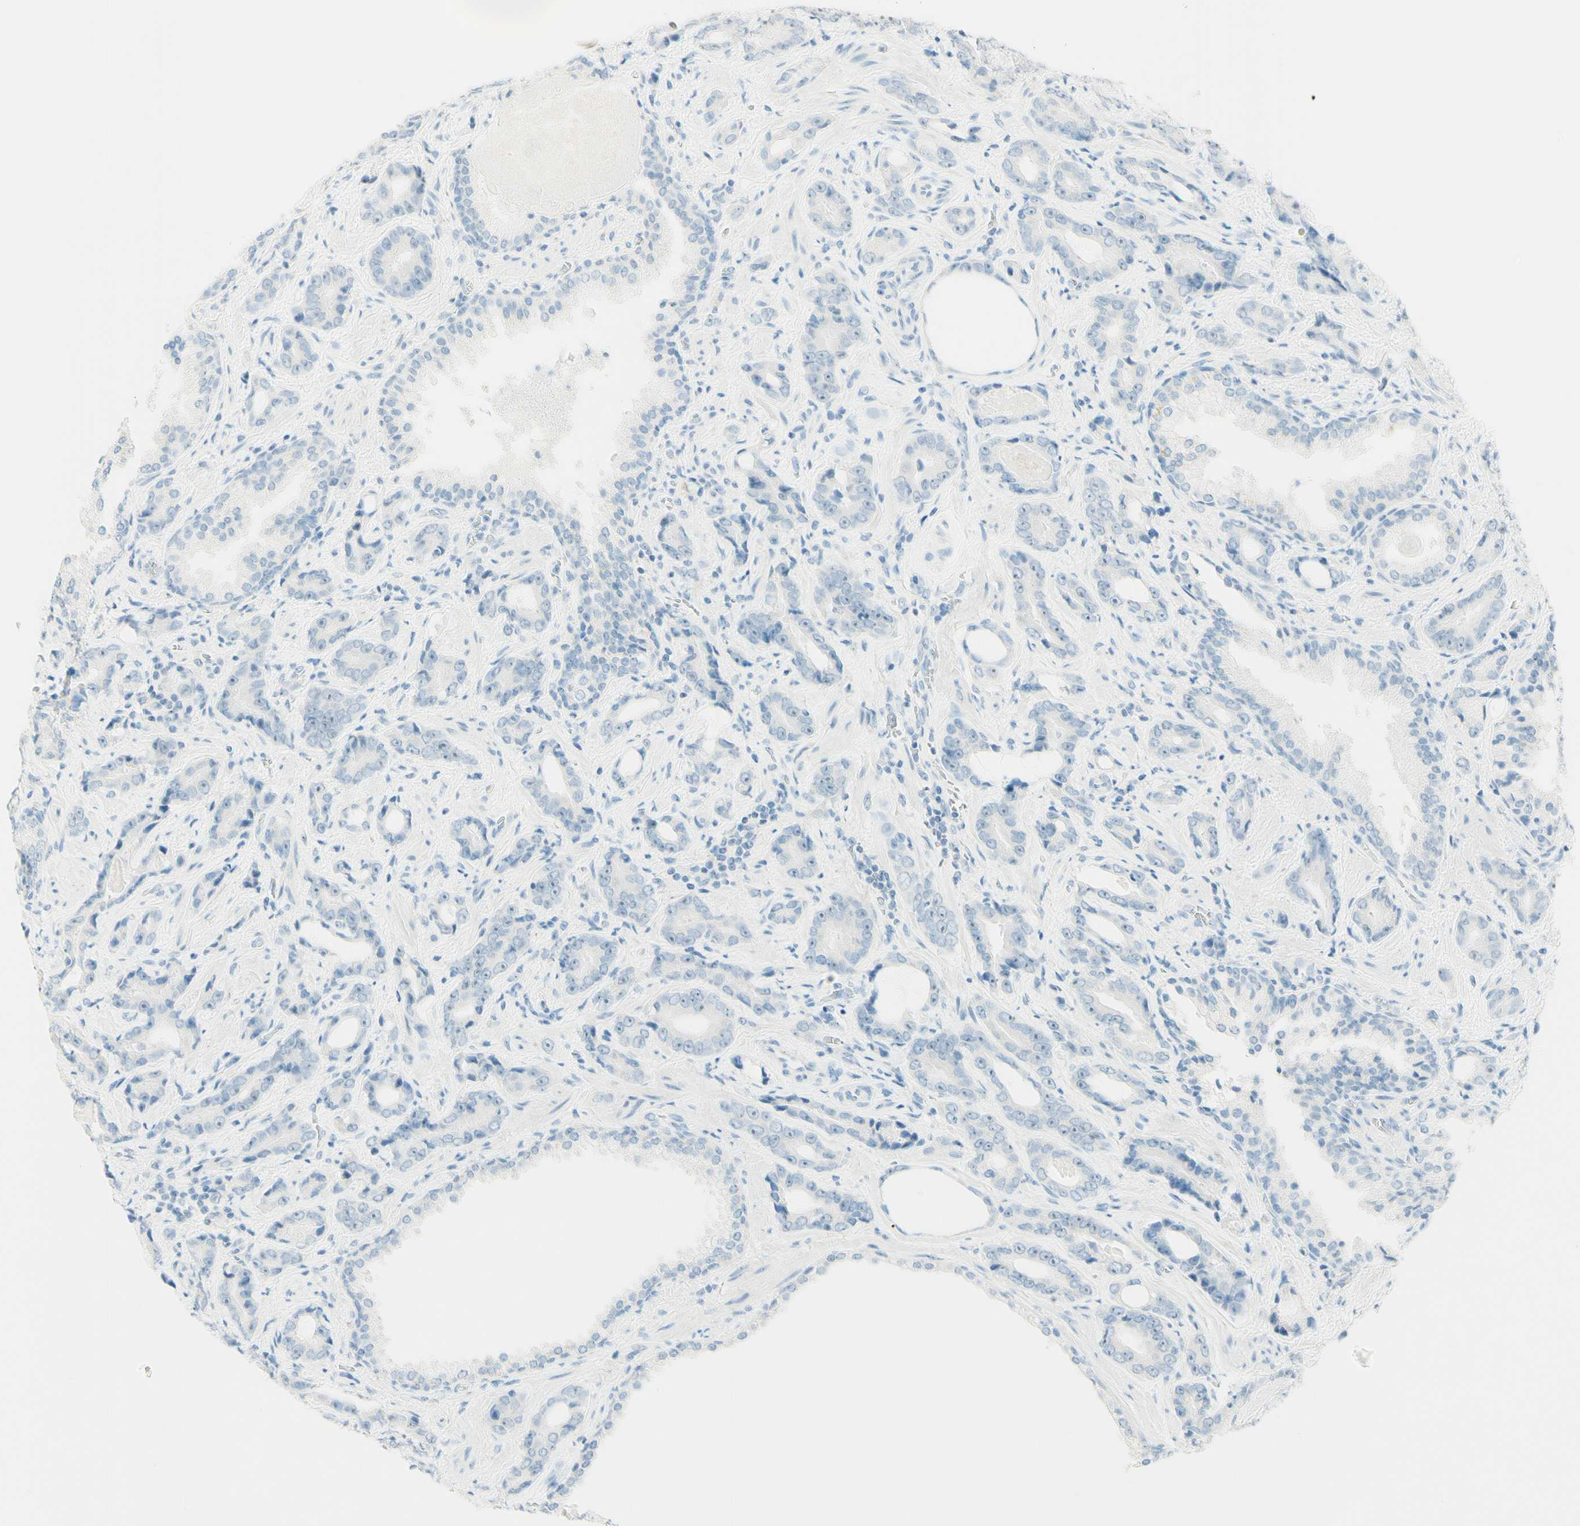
{"staining": {"intensity": "negative", "quantity": "none", "location": "none"}, "tissue": "prostate cancer", "cell_type": "Tumor cells", "image_type": "cancer", "snomed": [{"axis": "morphology", "description": "Adenocarcinoma, Low grade"}, {"axis": "topography", "description": "Prostate"}], "caption": "Immunohistochemistry (IHC) of human prostate cancer shows no staining in tumor cells.", "gene": "FMR1NB", "patient": {"sex": "male", "age": 60}}